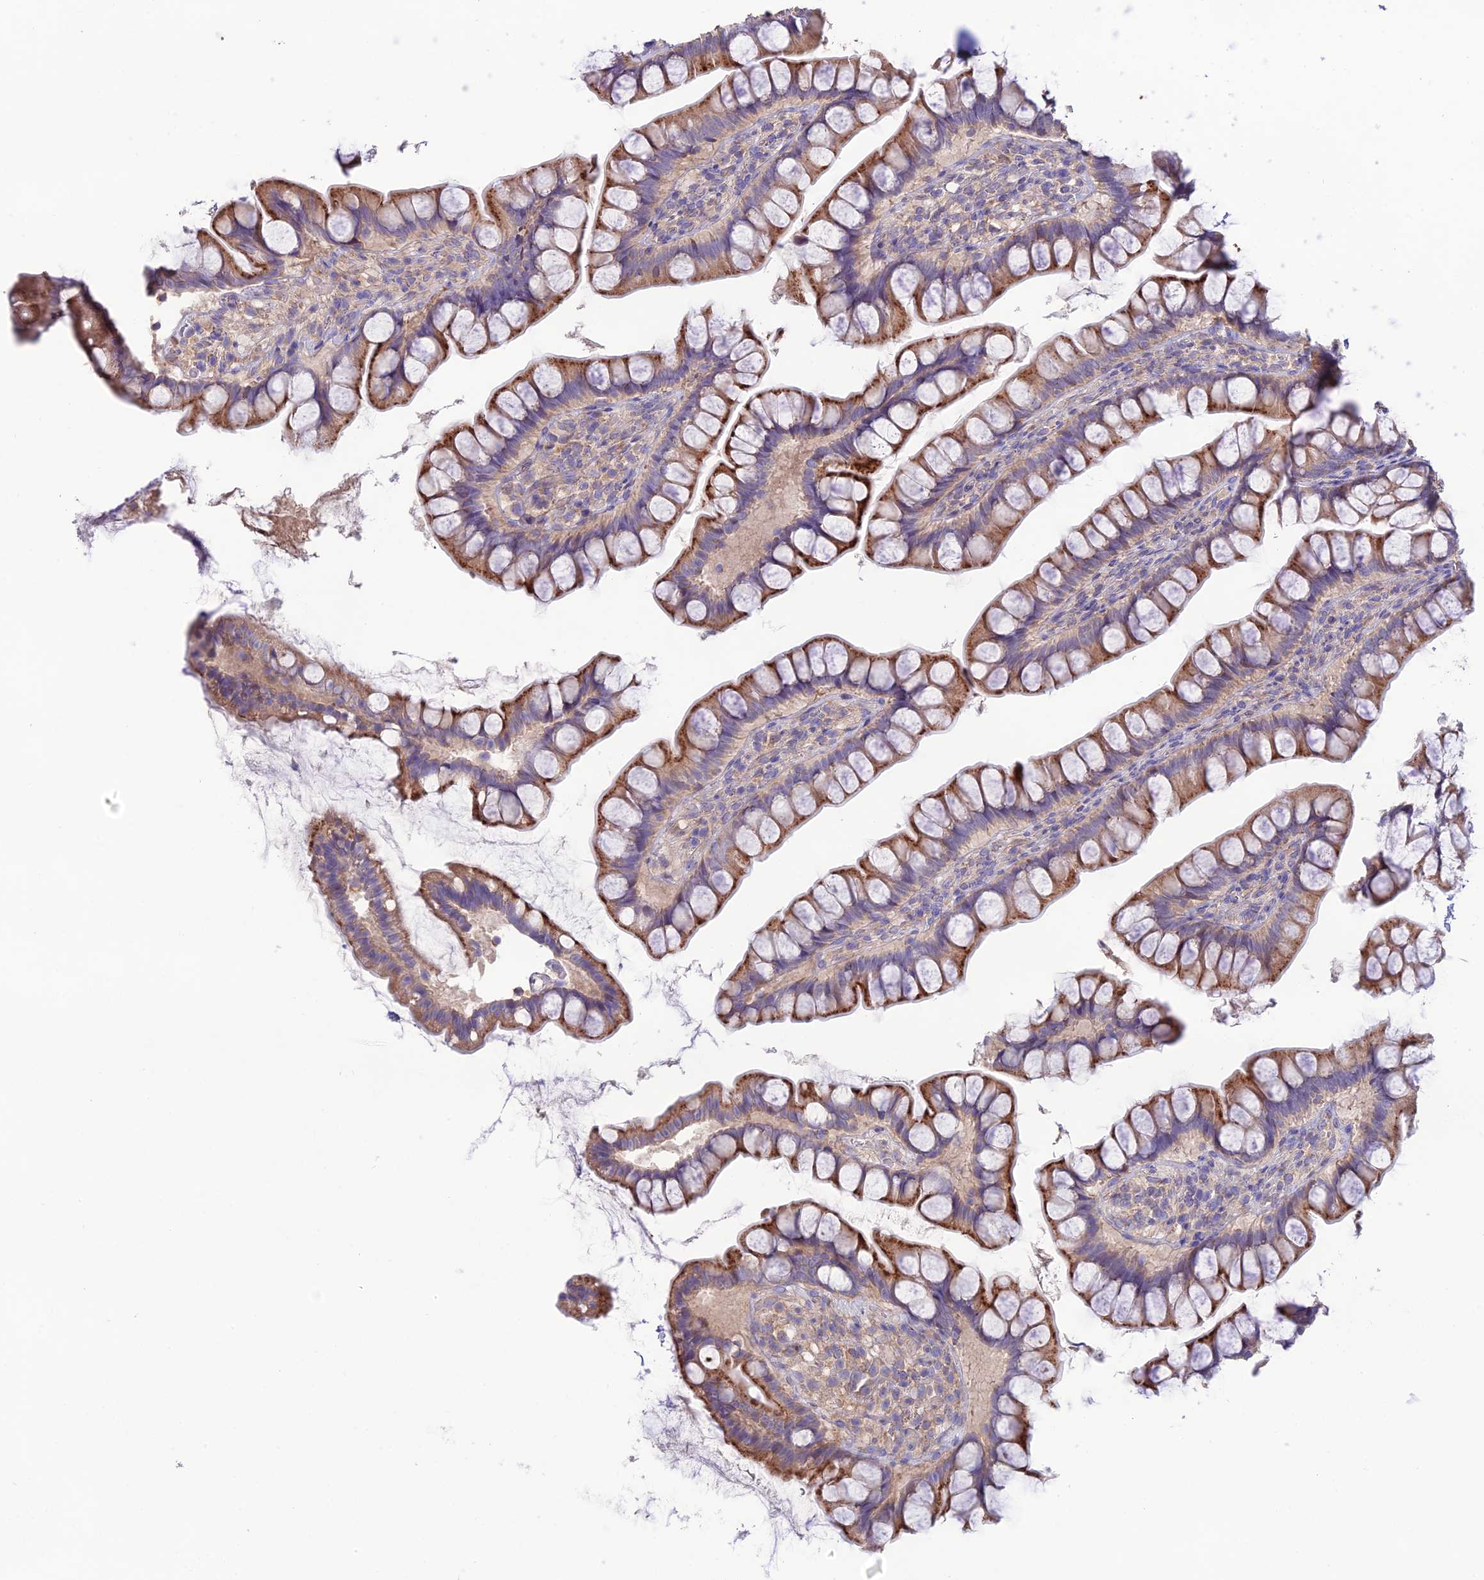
{"staining": {"intensity": "moderate", "quantity": ">75%", "location": "cytoplasmic/membranous"}, "tissue": "small intestine", "cell_type": "Glandular cells", "image_type": "normal", "snomed": [{"axis": "morphology", "description": "Normal tissue, NOS"}, {"axis": "topography", "description": "Small intestine"}], "caption": "Moderate cytoplasmic/membranous protein positivity is seen in about >75% of glandular cells in small intestine.", "gene": "BRME1", "patient": {"sex": "male", "age": 70}}